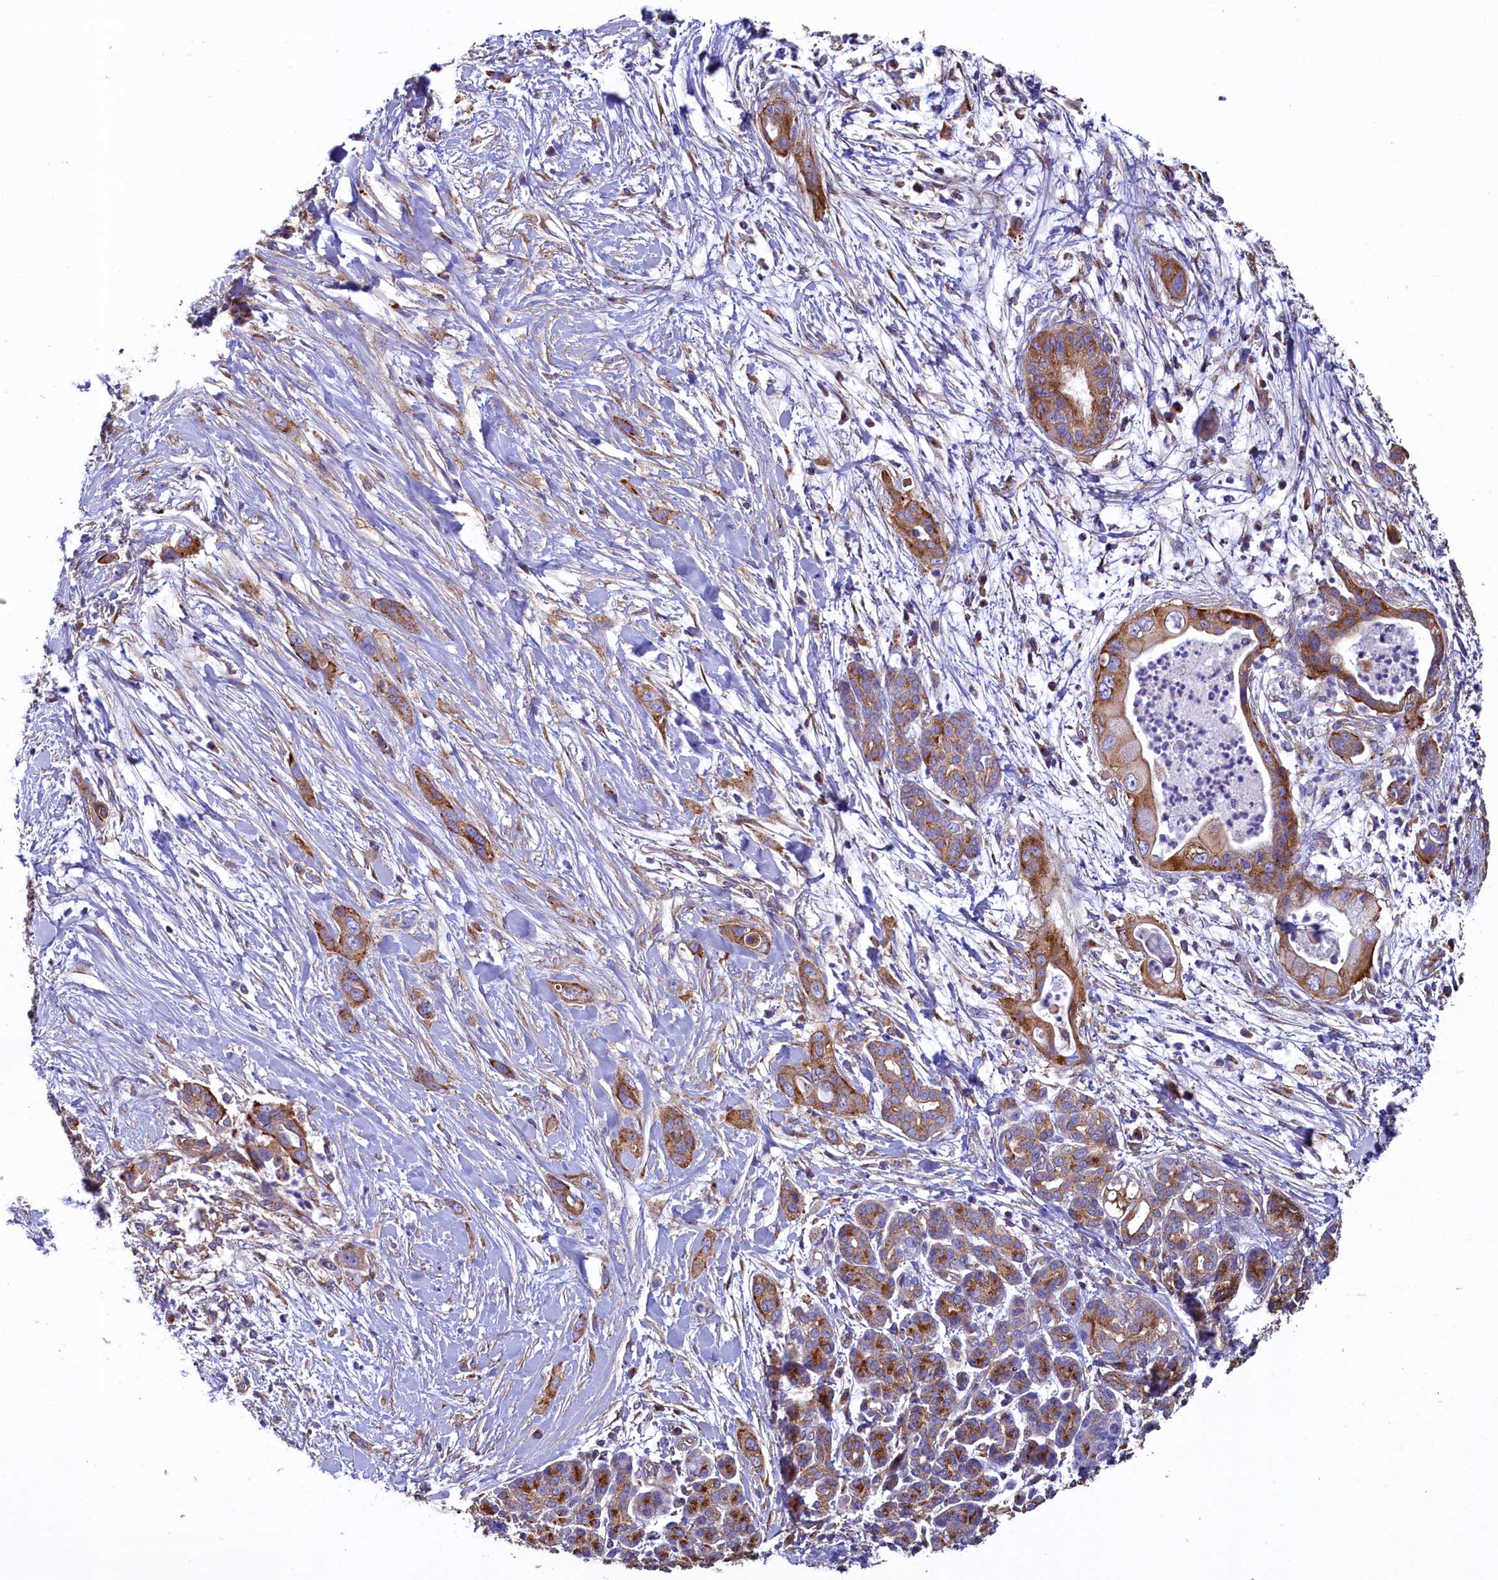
{"staining": {"intensity": "moderate", "quantity": ">75%", "location": "cytoplasmic/membranous"}, "tissue": "pancreatic cancer", "cell_type": "Tumor cells", "image_type": "cancer", "snomed": [{"axis": "morphology", "description": "Adenocarcinoma, NOS"}, {"axis": "topography", "description": "Pancreas"}], "caption": "Pancreatic adenocarcinoma stained with a brown dye exhibits moderate cytoplasmic/membranous positive expression in about >75% of tumor cells.", "gene": "GPR21", "patient": {"sex": "male", "age": 59}}